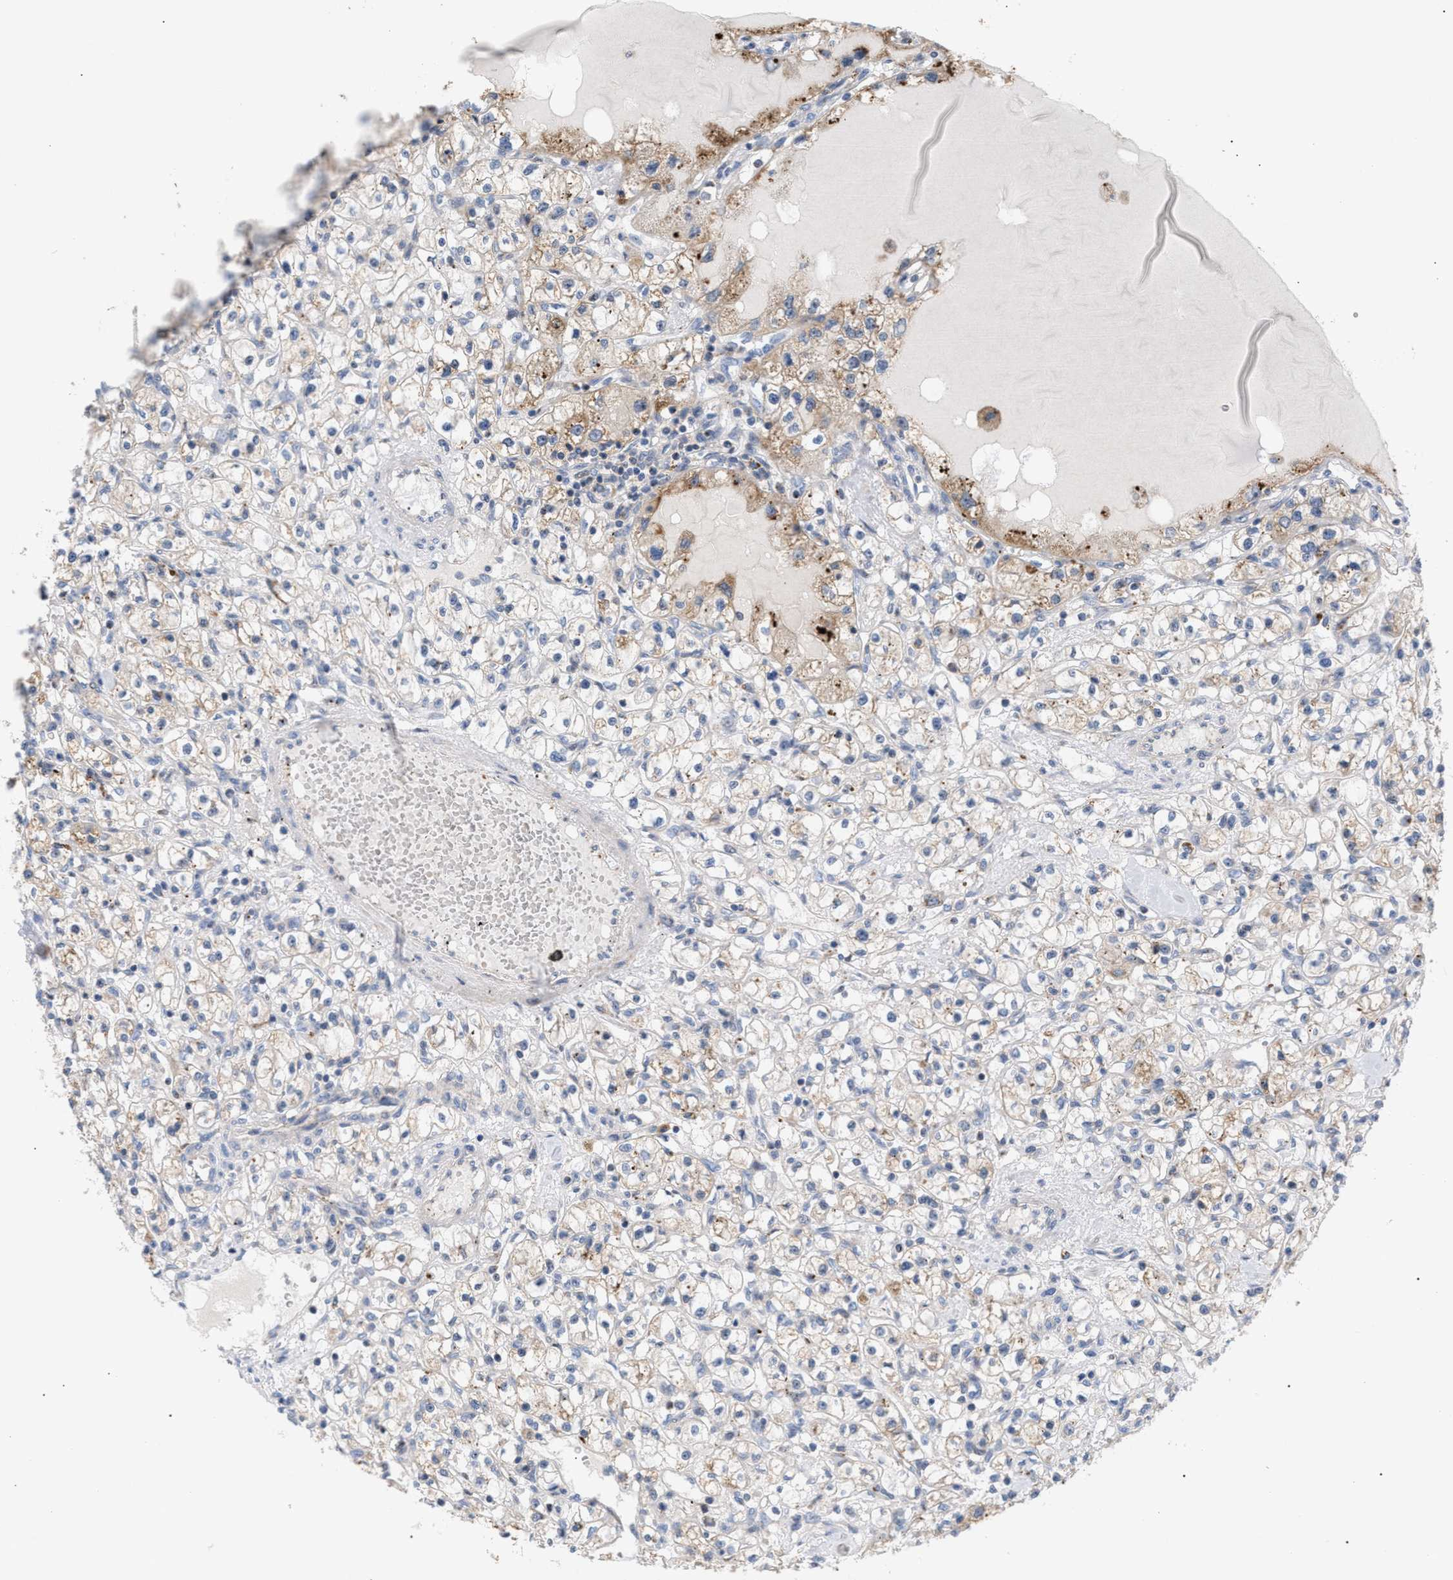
{"staining": {"intensity": "moderate", "quantity": "<25%", "location": "cytoplasmic/membranous"}, "tissue": "renal cancer", "cell_type": "Tumor cells", "image_type": "cancer", "snomed": [{"axis": "morphology", "description": "Adenocarcinoma, NOS"}, {"axis": "topography", "description": "Kidney"}], "caption": "Human renal adenocarcinoma stained with a brown dye reveals moderate cytoplasmic/membranous positive positivity in about <25% of tumor cells.", "gene": "MBTD1", "patient": {"sex": "male", "age": 56}}